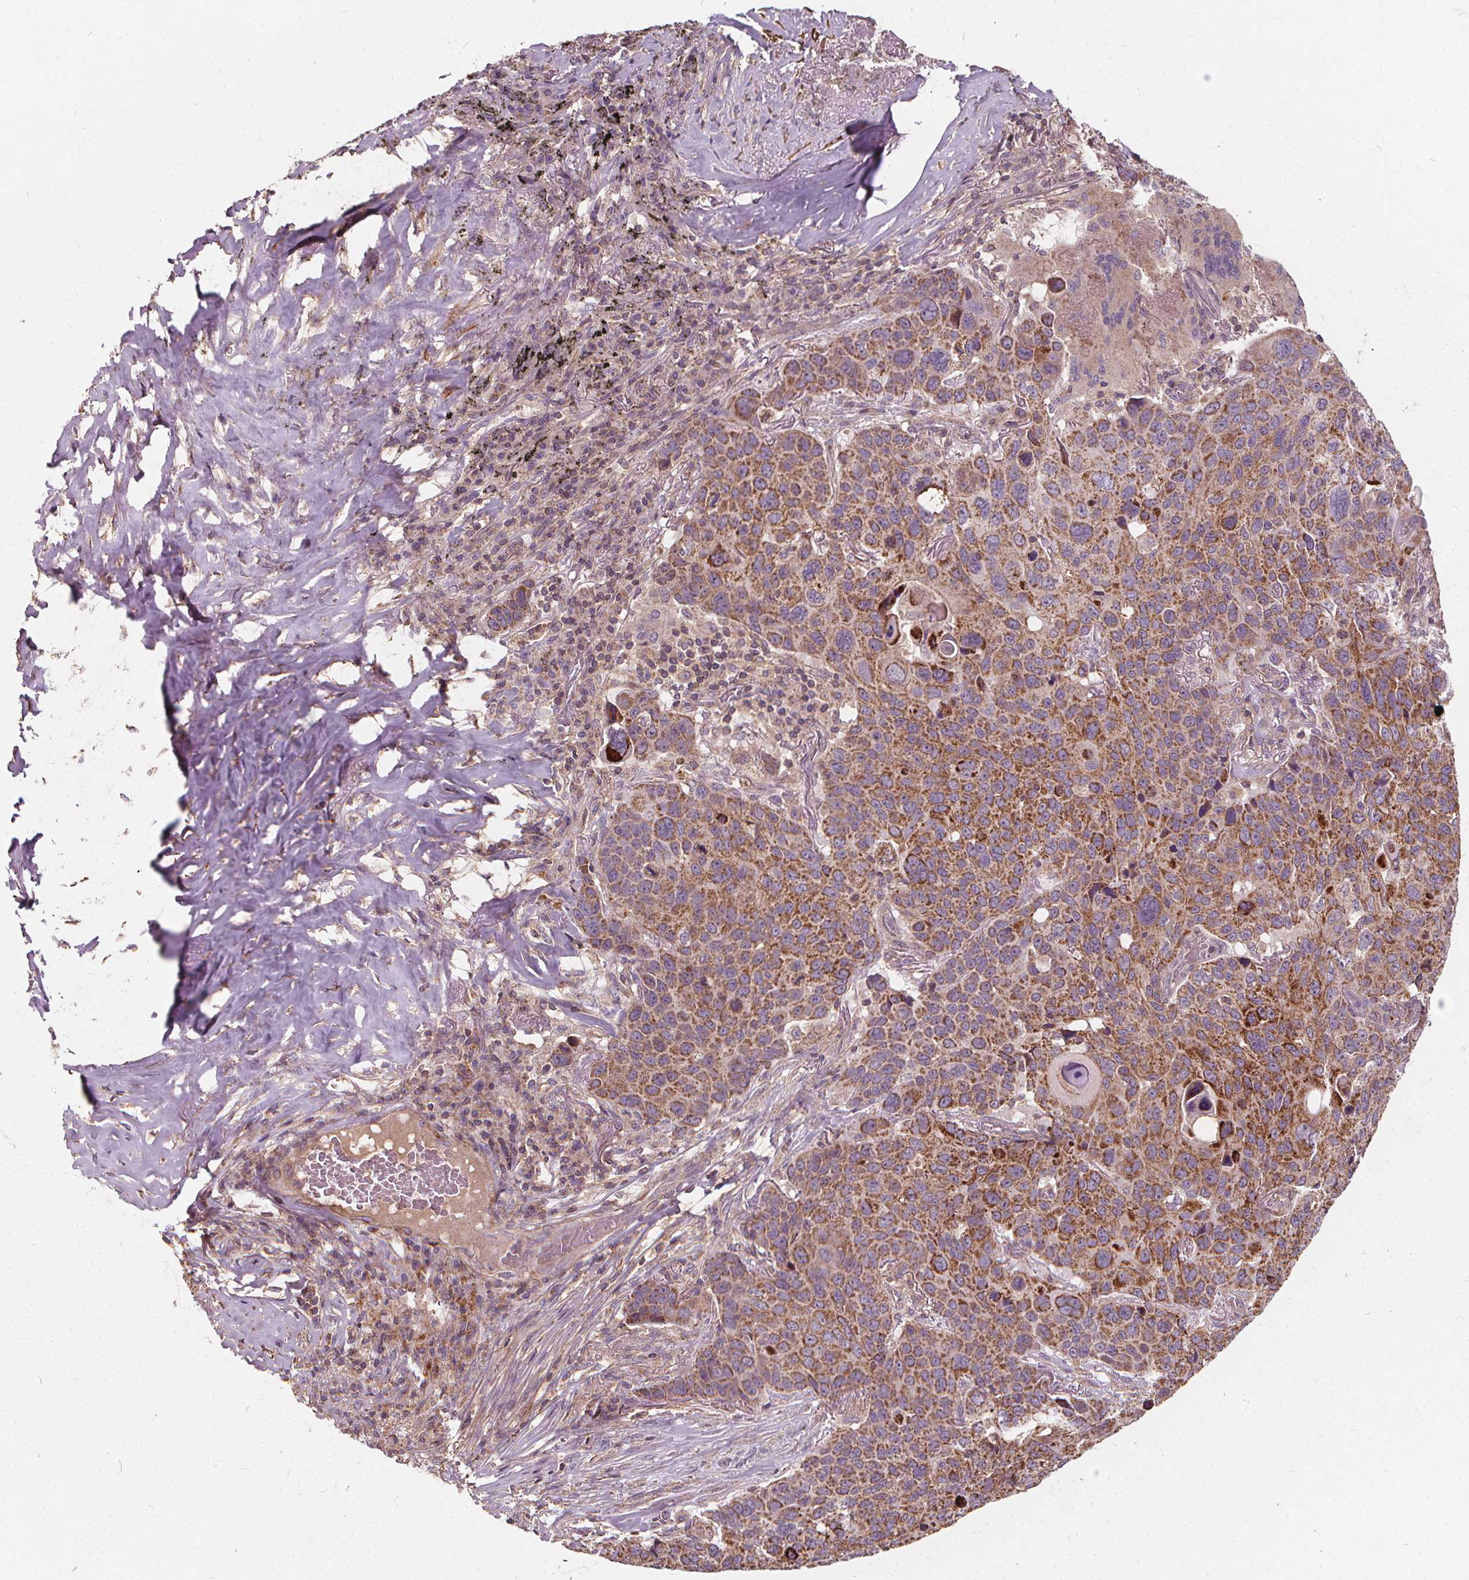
{"staining": {"intensity": "moderate", "quantity": ">75%", "location": "cytoplasmic/membranous"}, "tissue": "lung cancer", "cell_type": "Tumor cells", "image_type": "cancer", "snomed": [{"axis": "morphology", "description": "Squamous cell carcinoma, NOS"}, {"axis": "topography", "description": "Lung"}], "caption": "Brown immunohistochemical staining in human lung squamous cell carcinoma shows moderate cytoplasmic/membranous staining in about >75% of tumor cells.", "gene": "ORAI2", "patient": {"sex": "male", "age": 68}}